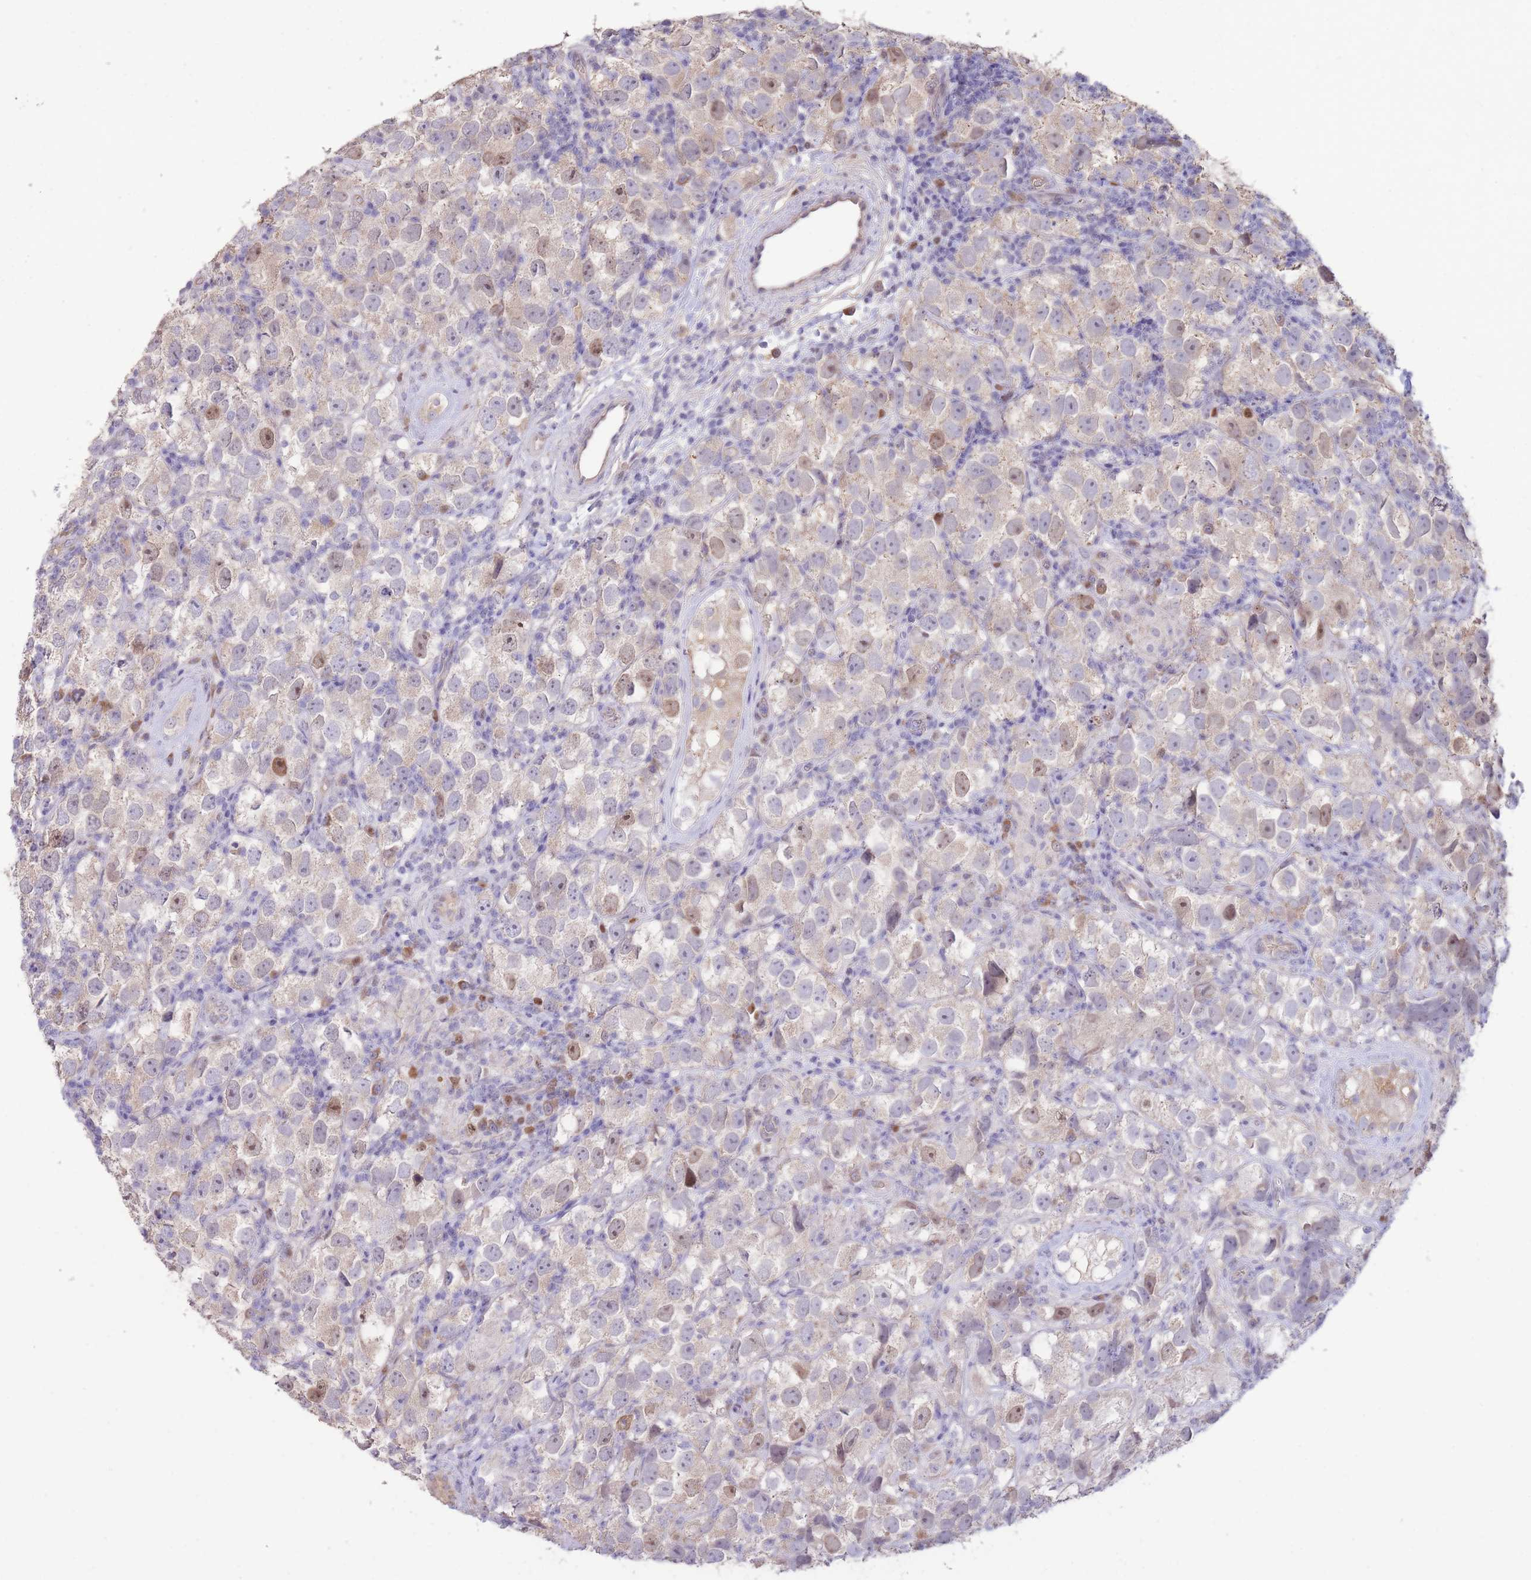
{"staining": {"intensity": "moderate", "quantity": "<25%", "location": "nuclear"}, "tissue": "testis cancer", "cell_type": "Tumor cells", "image_type": "cancer", "snomed": [{"axis": "morphology", "description": "Seminoma, NOS"}, {"axis": "topography", "description": "Testis"}], "caption": "Moderate nuclear staining for a protein is appreciated in about <25% of tumor cells of testis cancer (seminoma) using IHC.", "gene": "RGS14", "patient": {"sex": "male", "age": 26}}